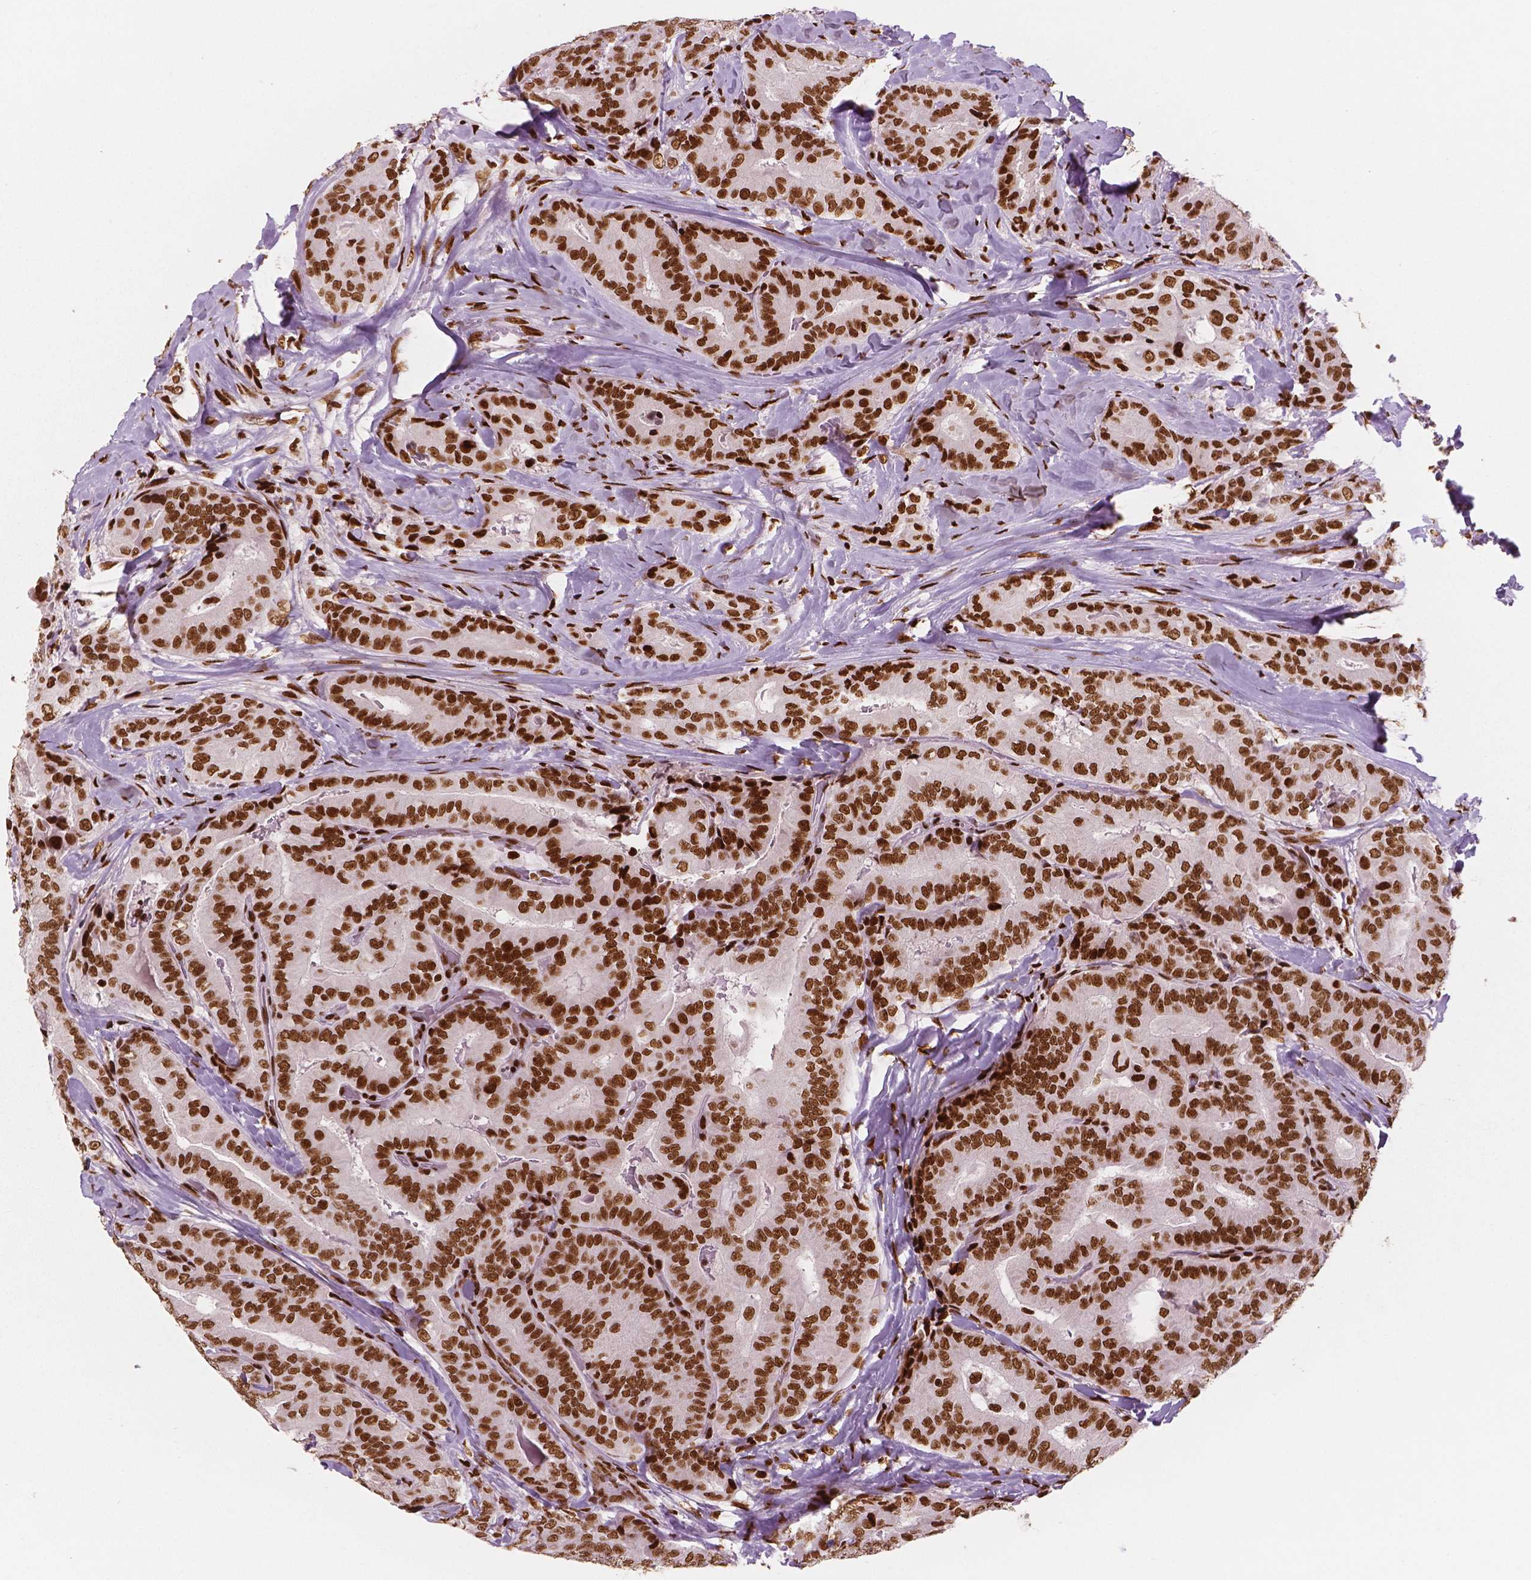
{"staining": {"intensity": "strong", "quantity": ">75%", "location": "nuclear"}, "tissue": "thyroid cancer", "cell_type": "Tumor cells", "image_type": "cancer", "snomed": [{"axis": "morphology", "description": "Papillary adenocarcinoma, NOS"}, {"axis": "topography", "description": "Thyroid gland"}], "caption": "DAB immunohistochemical staining of human thyroid papillary adenocarcinoma displays strong nuclear protein expression in about >75% of tumor cells.", "gene": "BRD4", "patient": {"sex": "male", "age": 61}}